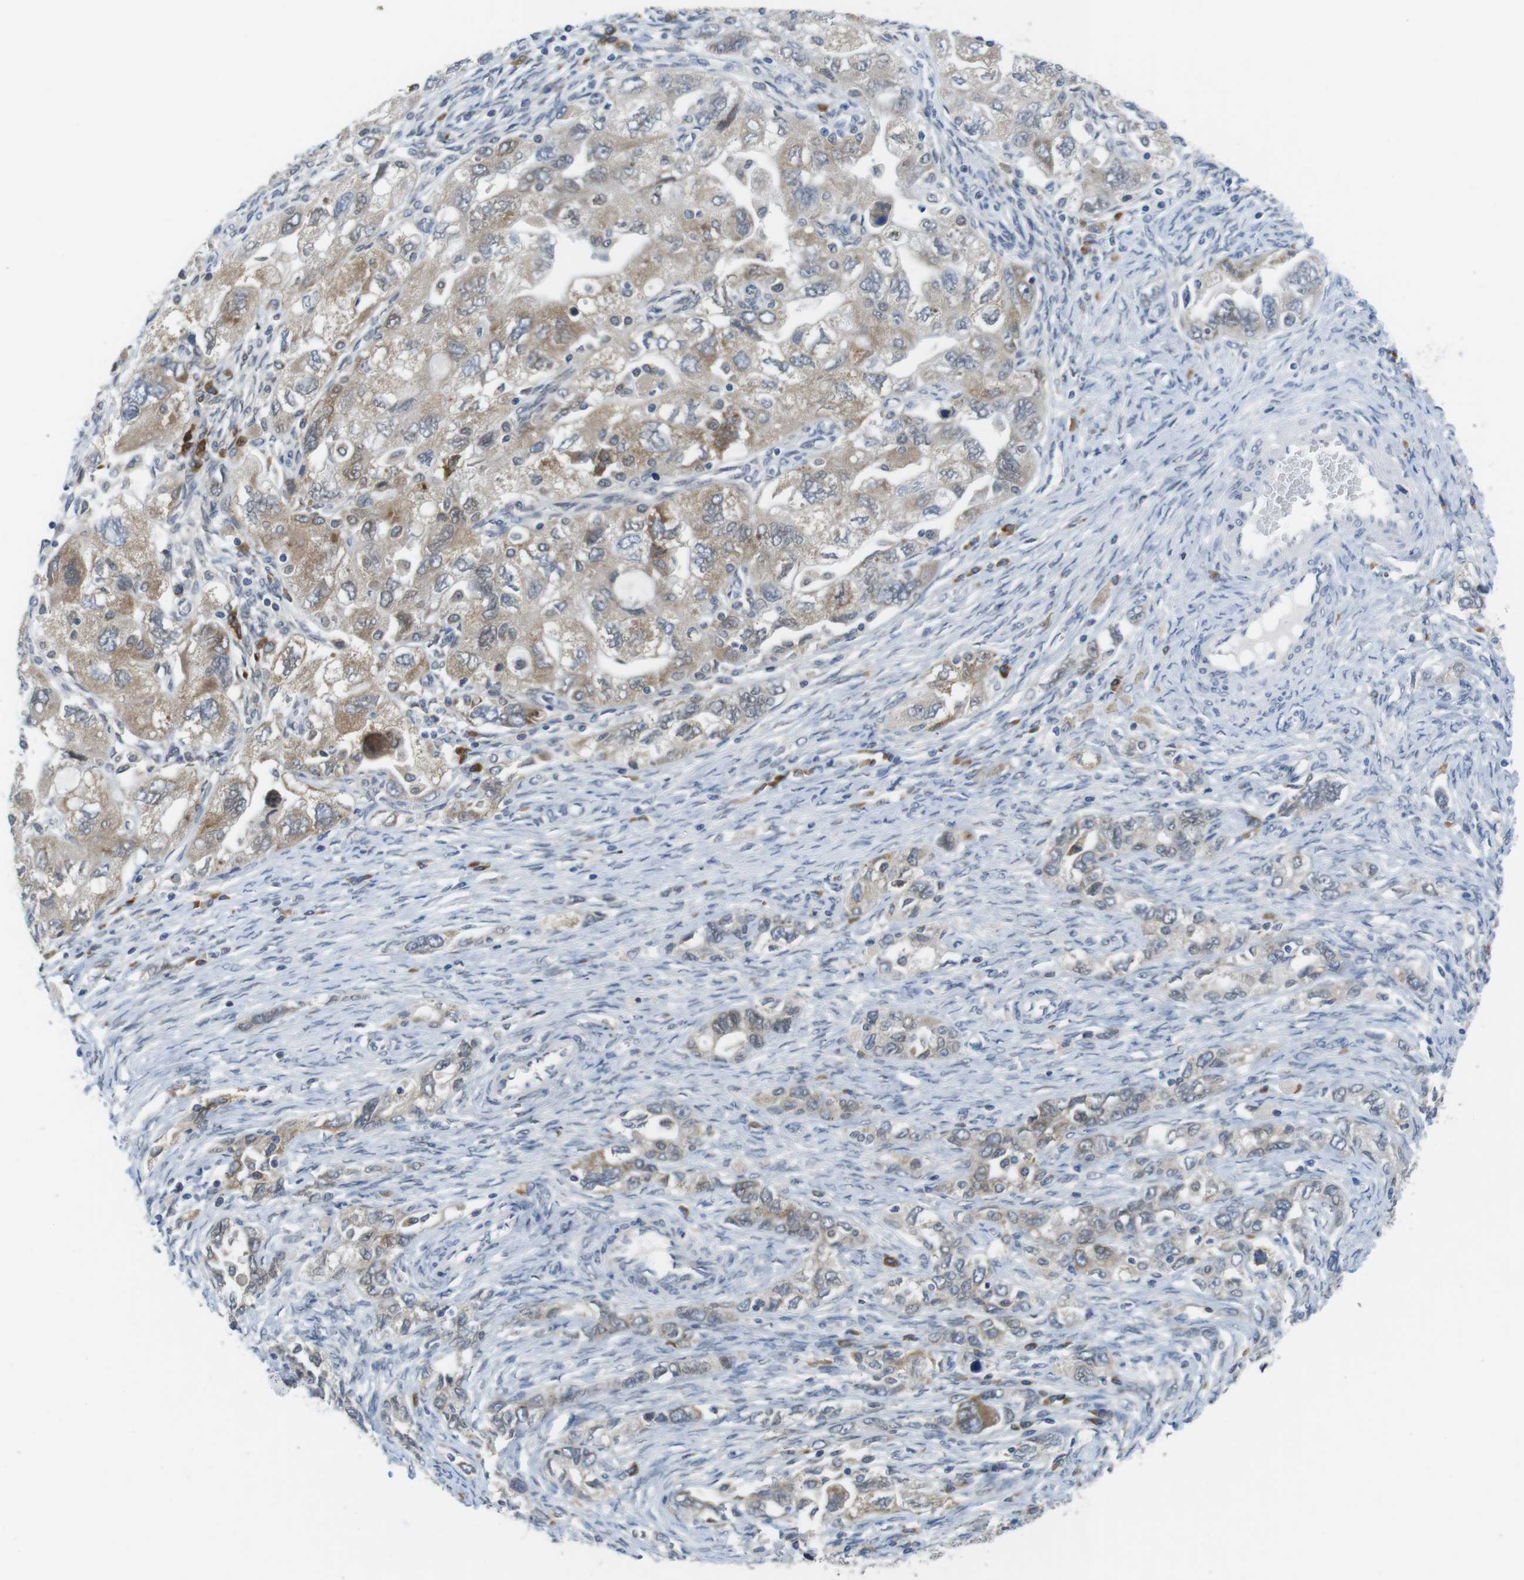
{"staining": {"intensity": "moderate", "quantity": "25%-75%", "location": "cytoplasmic/membranous"}, "tissue": "ovarian cancer", "cell_type": "Tumor cells", "image_type": "cancer", "snomed": [{"axis": "morphology", "description": "Carcinoma, NOS"}, {"axis": "morphology", "description": "Cystadenocarcinoma, serous, NOS"}, {"axis": "topography", "description": "Ovary"}], "caption": "Immunohistochemical staining of ovarian cancer (carcinoma) exhibits medium levels of moderate cytoplasmic/membranous positivity in about 25%-75% of tumor cells.", "gene": "ERGIC3", "patient": {"sex": "female", "age": 69}}